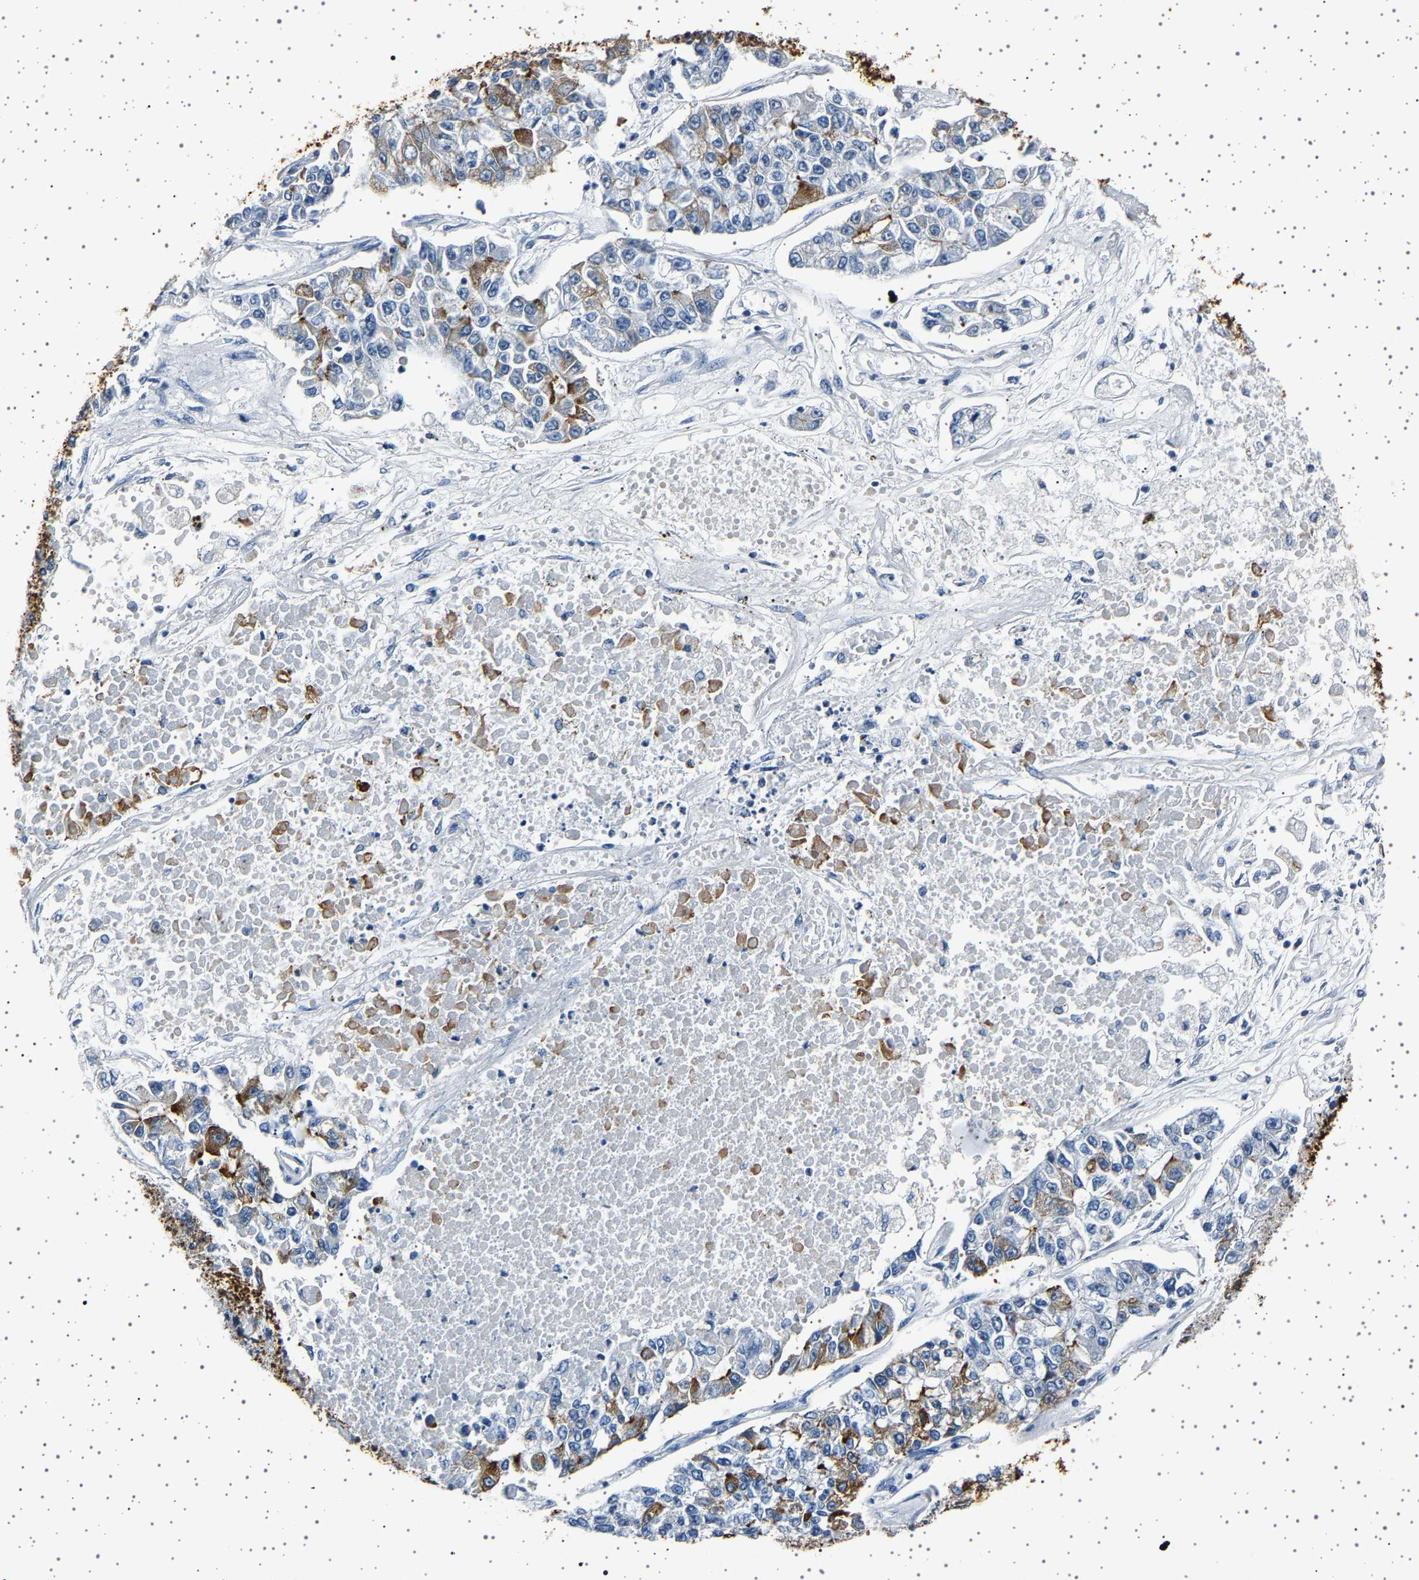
{"staining": {"intensity": "moderate", "quantity": "25%-75%", "location": "cytoplasmic/membranous"}, "tissue": "lung cancer", "cell_type": "Tumor cells", "image_type": "cancer", "snomed": [{"axis": "morphology", "description": "Adenocarcinoma, NOS"}, {"axis": "topography", "description": "Lung"}], "caption": "A micrograph showing moderate cytoplasmic/membranous staining in approximately 25%-75% of tumor cells in lung adenocarcinoma, as visualized by brown immunohistochemical staining.", "gene": "TFF3", "patient": {"sex": "male", "age": 49}}